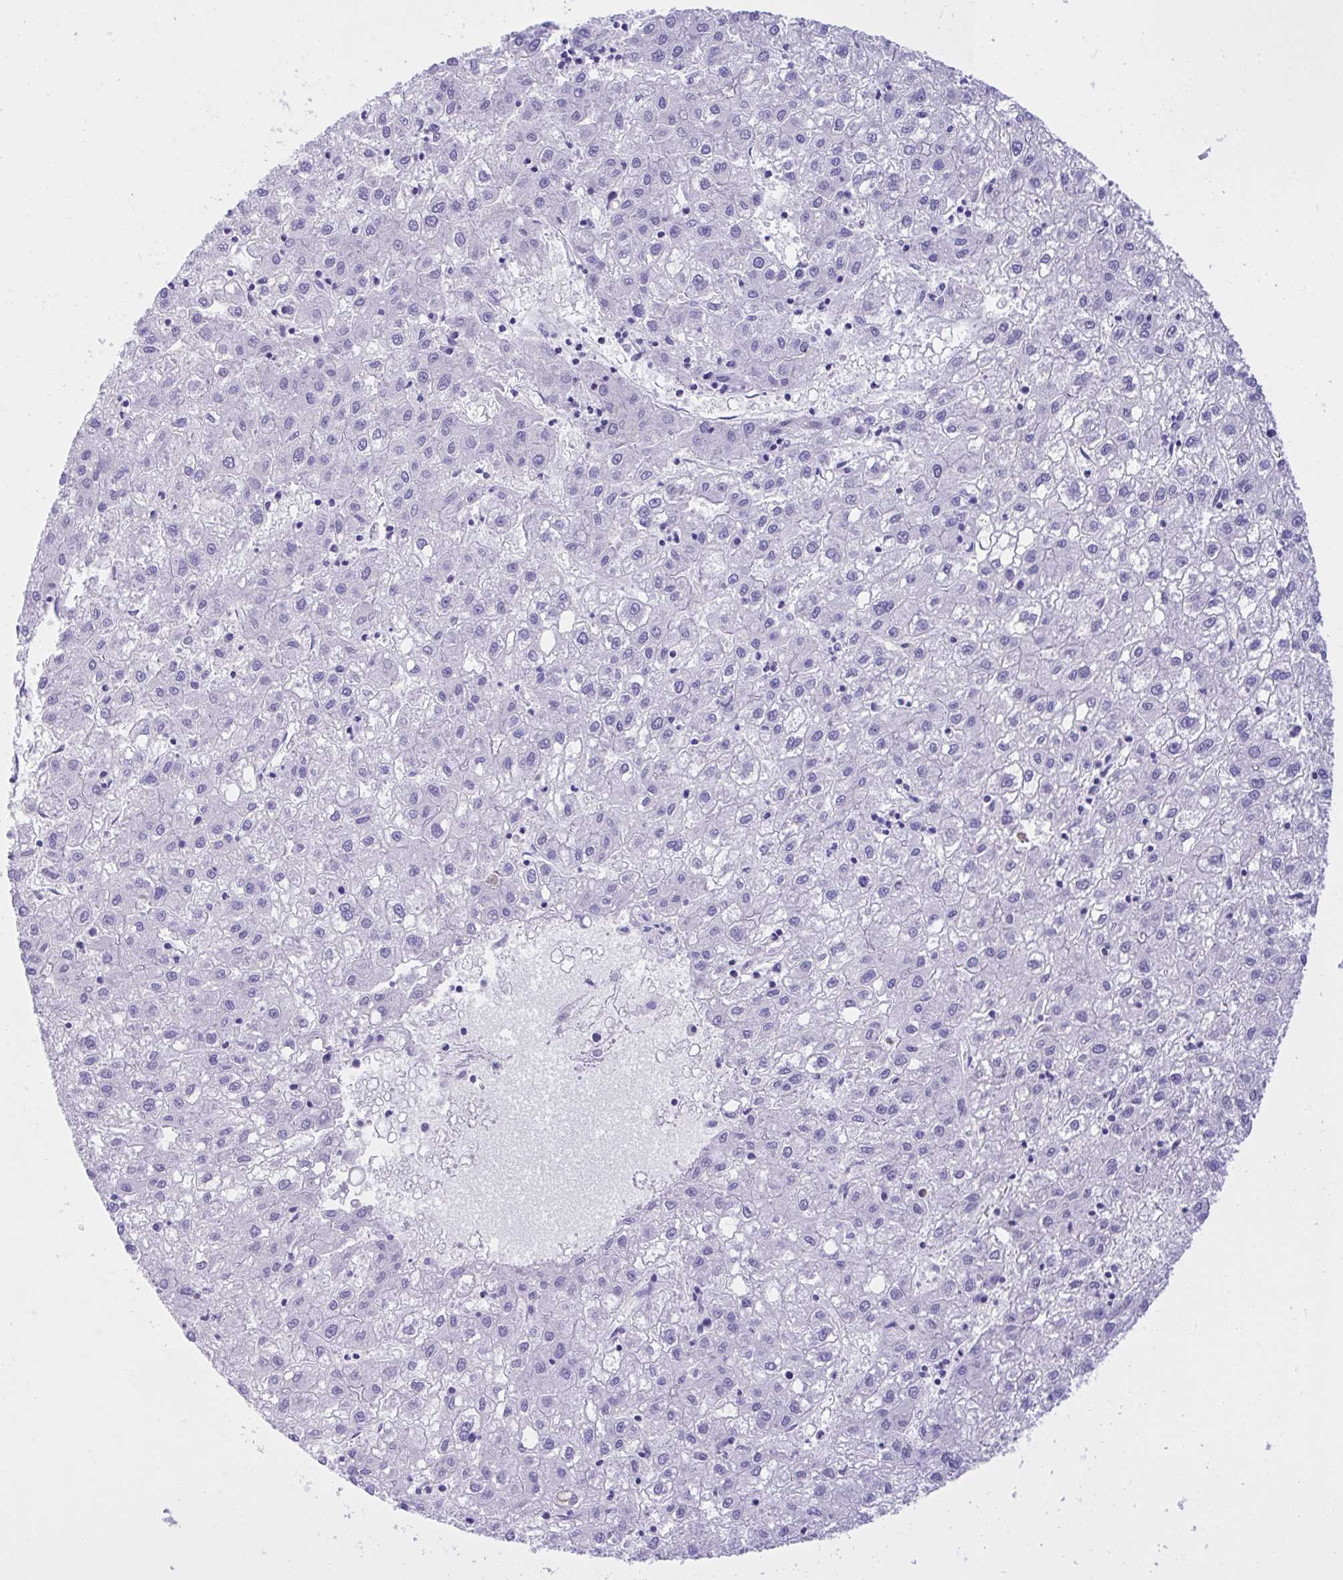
{"staining": {"intensity": "negative", "quantity": "none", "location": "none"}, "tissue": "liver cancer", "cell_type": "Tumor cells", "image_type": "cancer", "snomed": [{"axis": "morphology", "description": "Carcinoma, Hepatocellular, NOS"}, {"axis": "topography", "description": "Liver"}], "caption": "This is an IHC photomicrograph of human liver hepatocellular carcinoma. There is no expression in tumor cells.", "gene": "PGM2L1", "patient": {"sex": "male", "age": 72}}